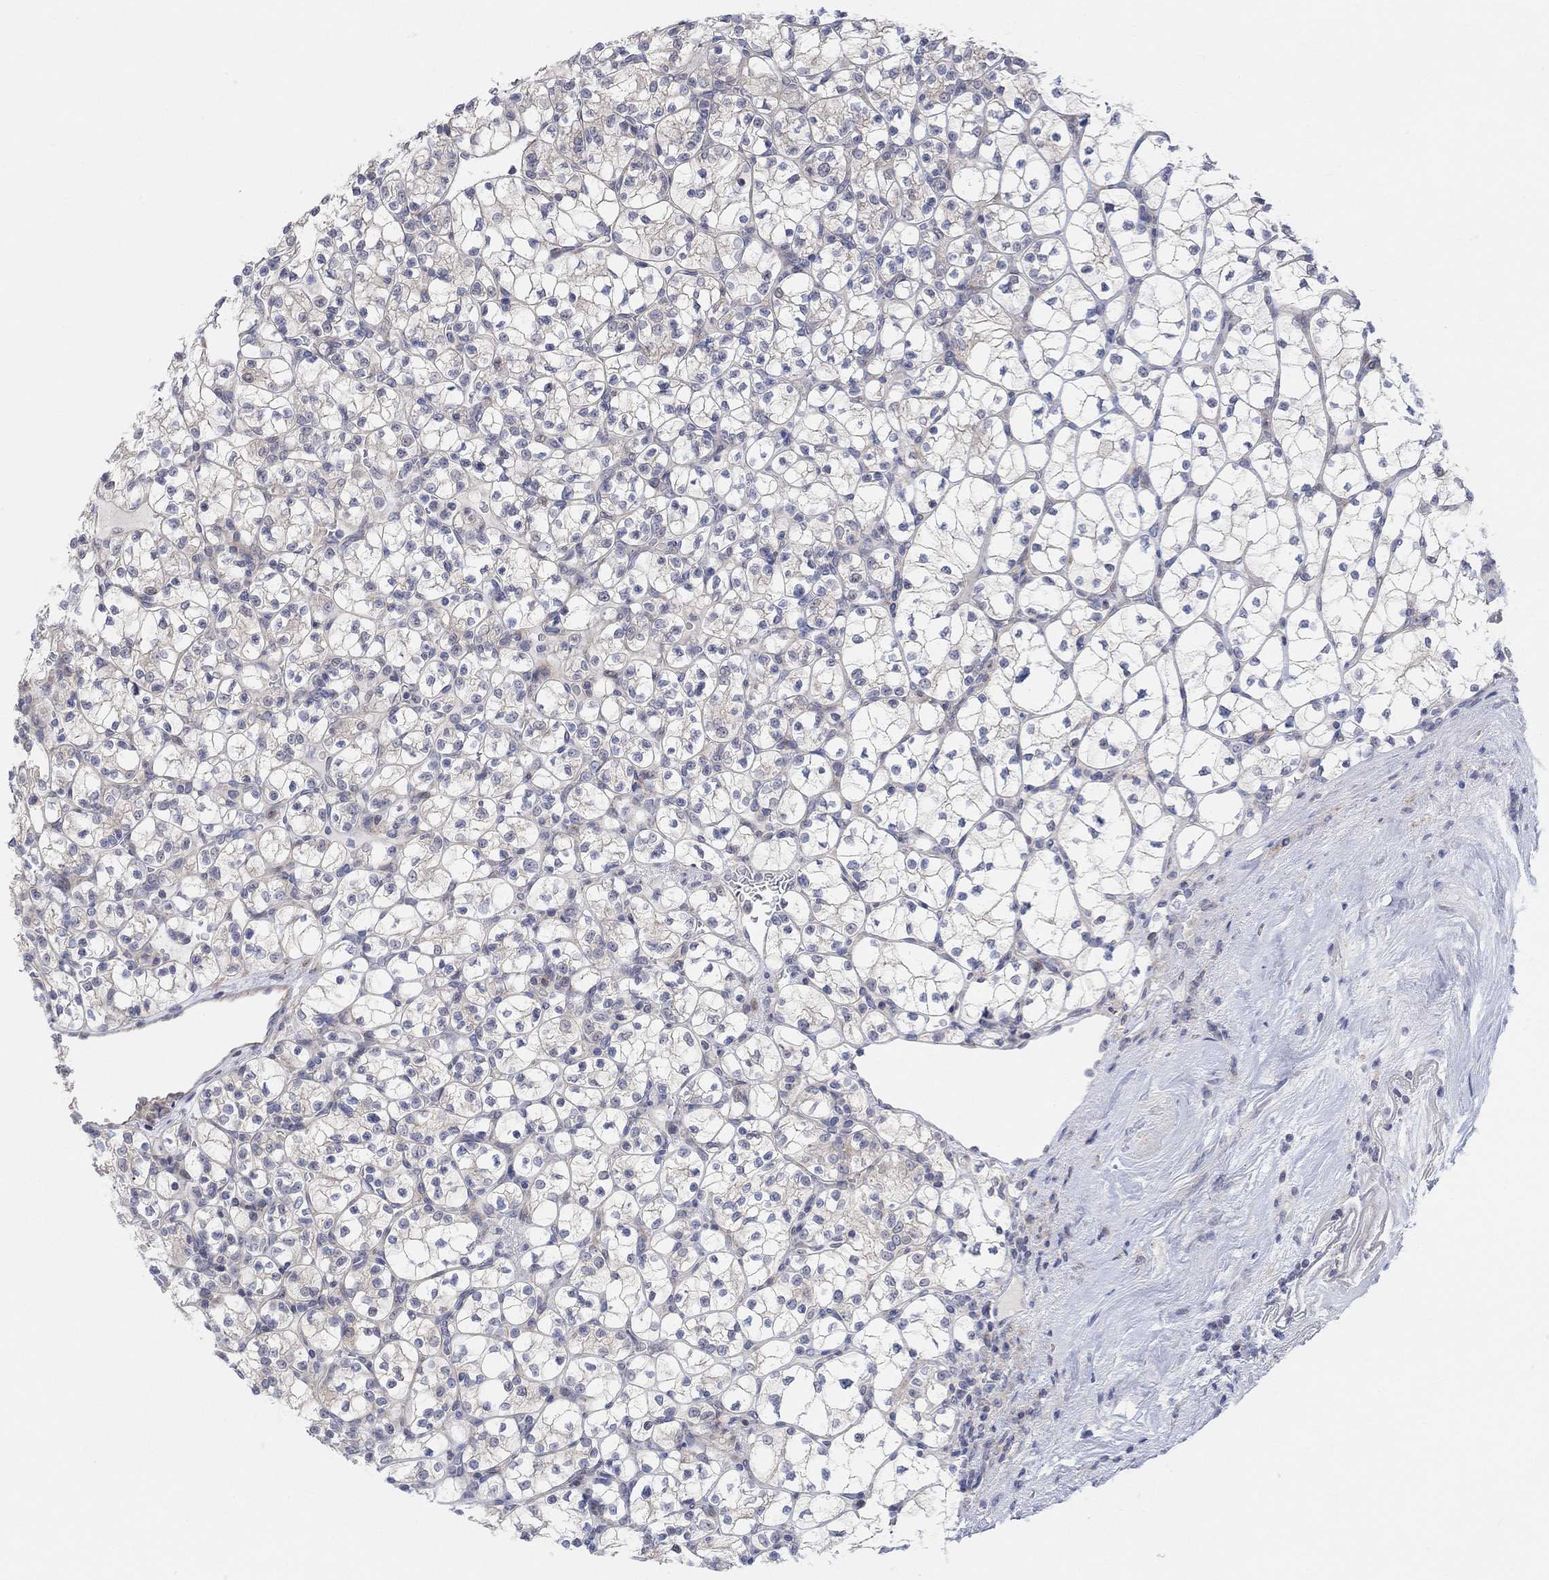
{"staining": {"intensity": "negative", "quantity": "none", "location": "none"}, "tissue": "renal cancer", "cell_type": "Tumor cells", "image_type": "cancer", "snomed": [{"axis": "morphology", "description": "Adenocarcinoma, NOS"}, {"axis": "topography", "description": "Kidney"}], "caption": "There is no significant staining in tumor cells of renal cancer.", "gene": "CNTF", "patient": {"sex": "female", "age": 89}}